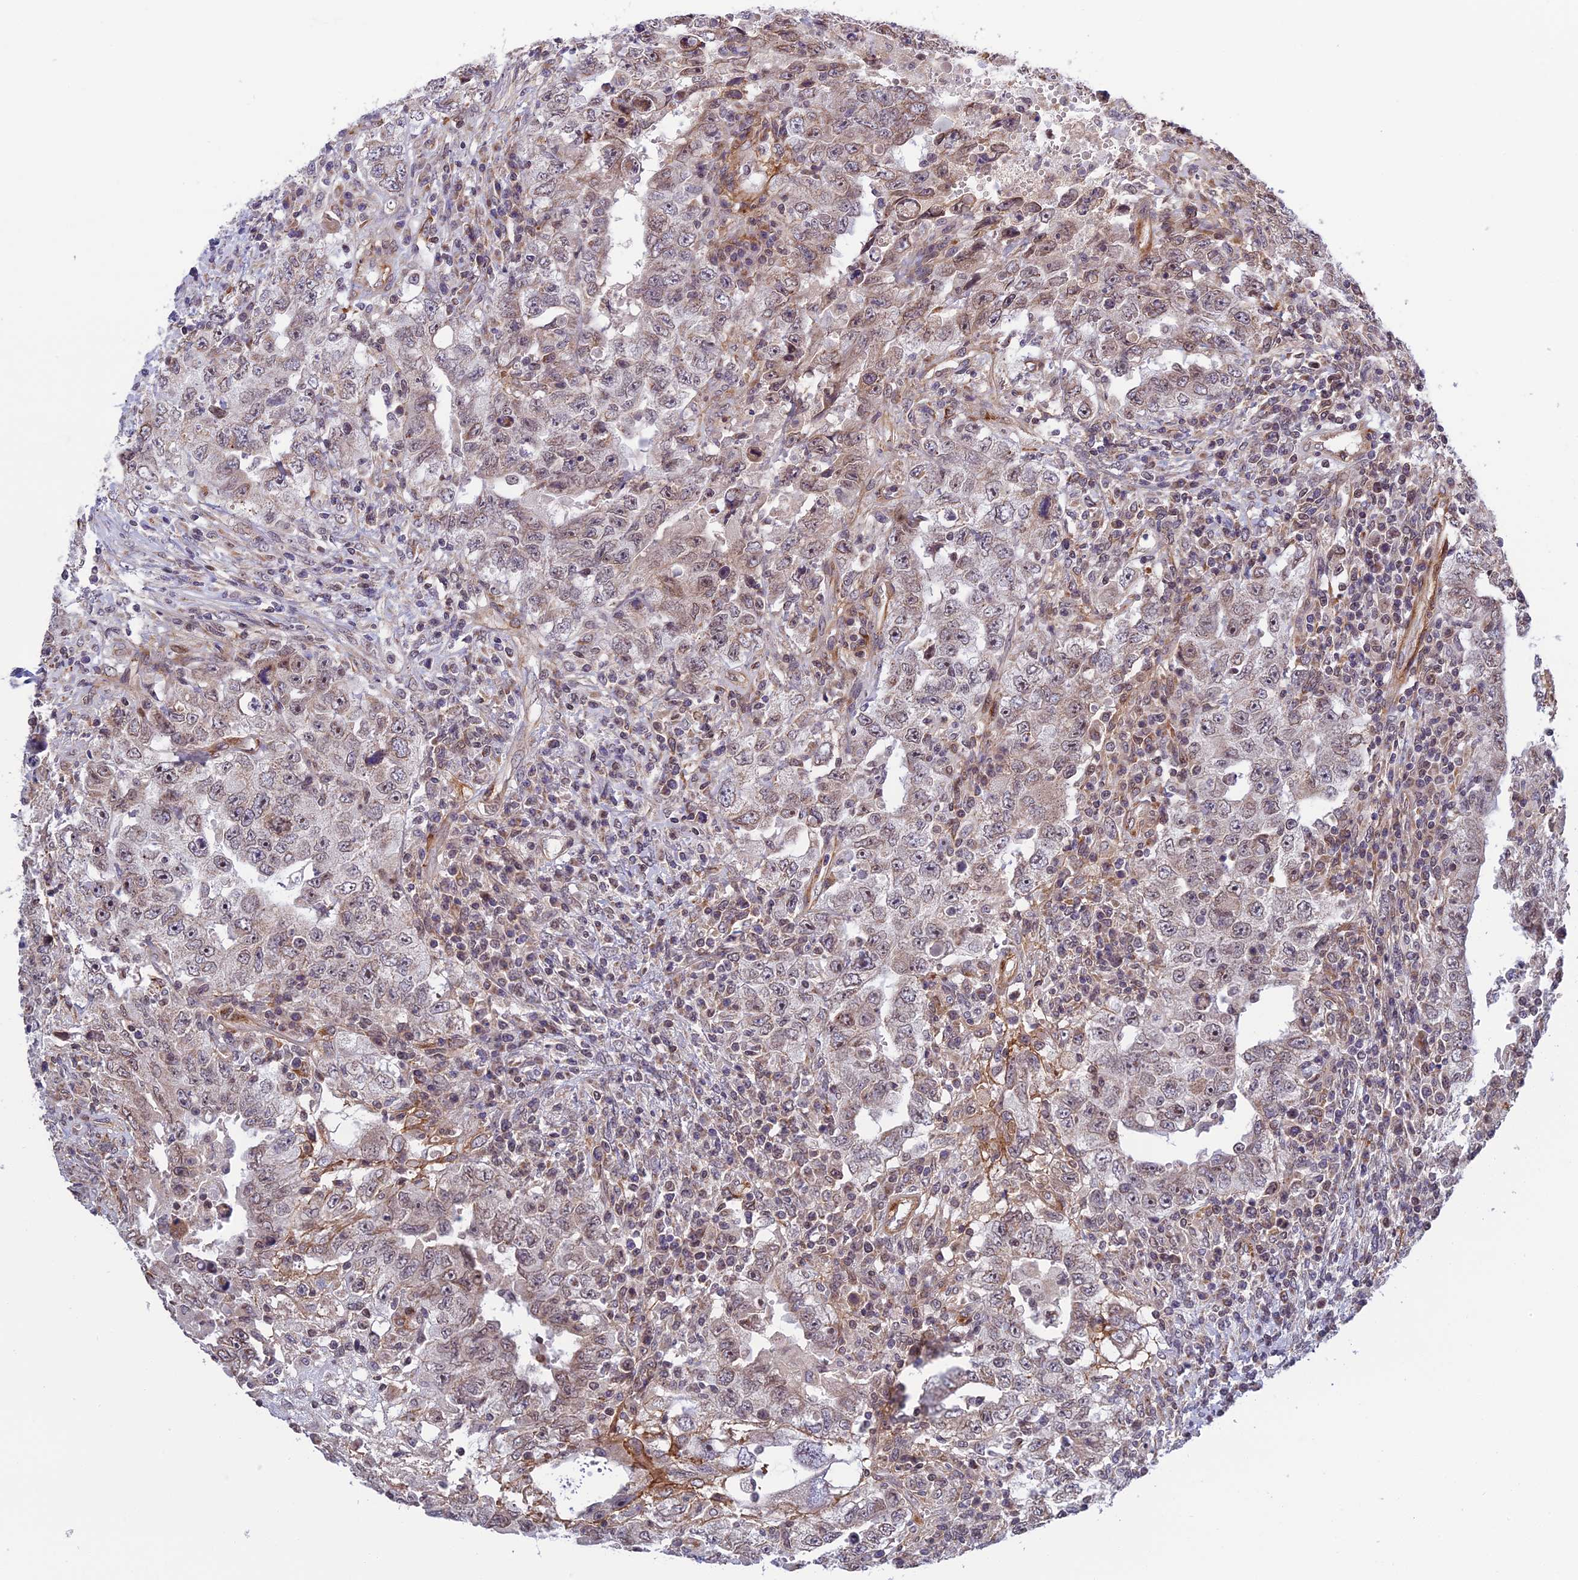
{"staining": {"intensity": "weak", "quantity": "25%-75%", "location": "nuclear"}, "tissue": "testis cancer", "cell_type": "Tumor cells", "image_type": "cancer", "snomed": [{"axis": "morphology", "description": "Carcinoma, Embryonal, NOS"}, {"axis": "topography", "description": "Testis"}], "caption": "Protein analysis of testis cancer (embryonal carcinoma) tissue displays weak nuclear staining in approximately 25%-75% of tumor cells.", "gene": "REXO1", "patient": {"sex": "male", "age": 26}}